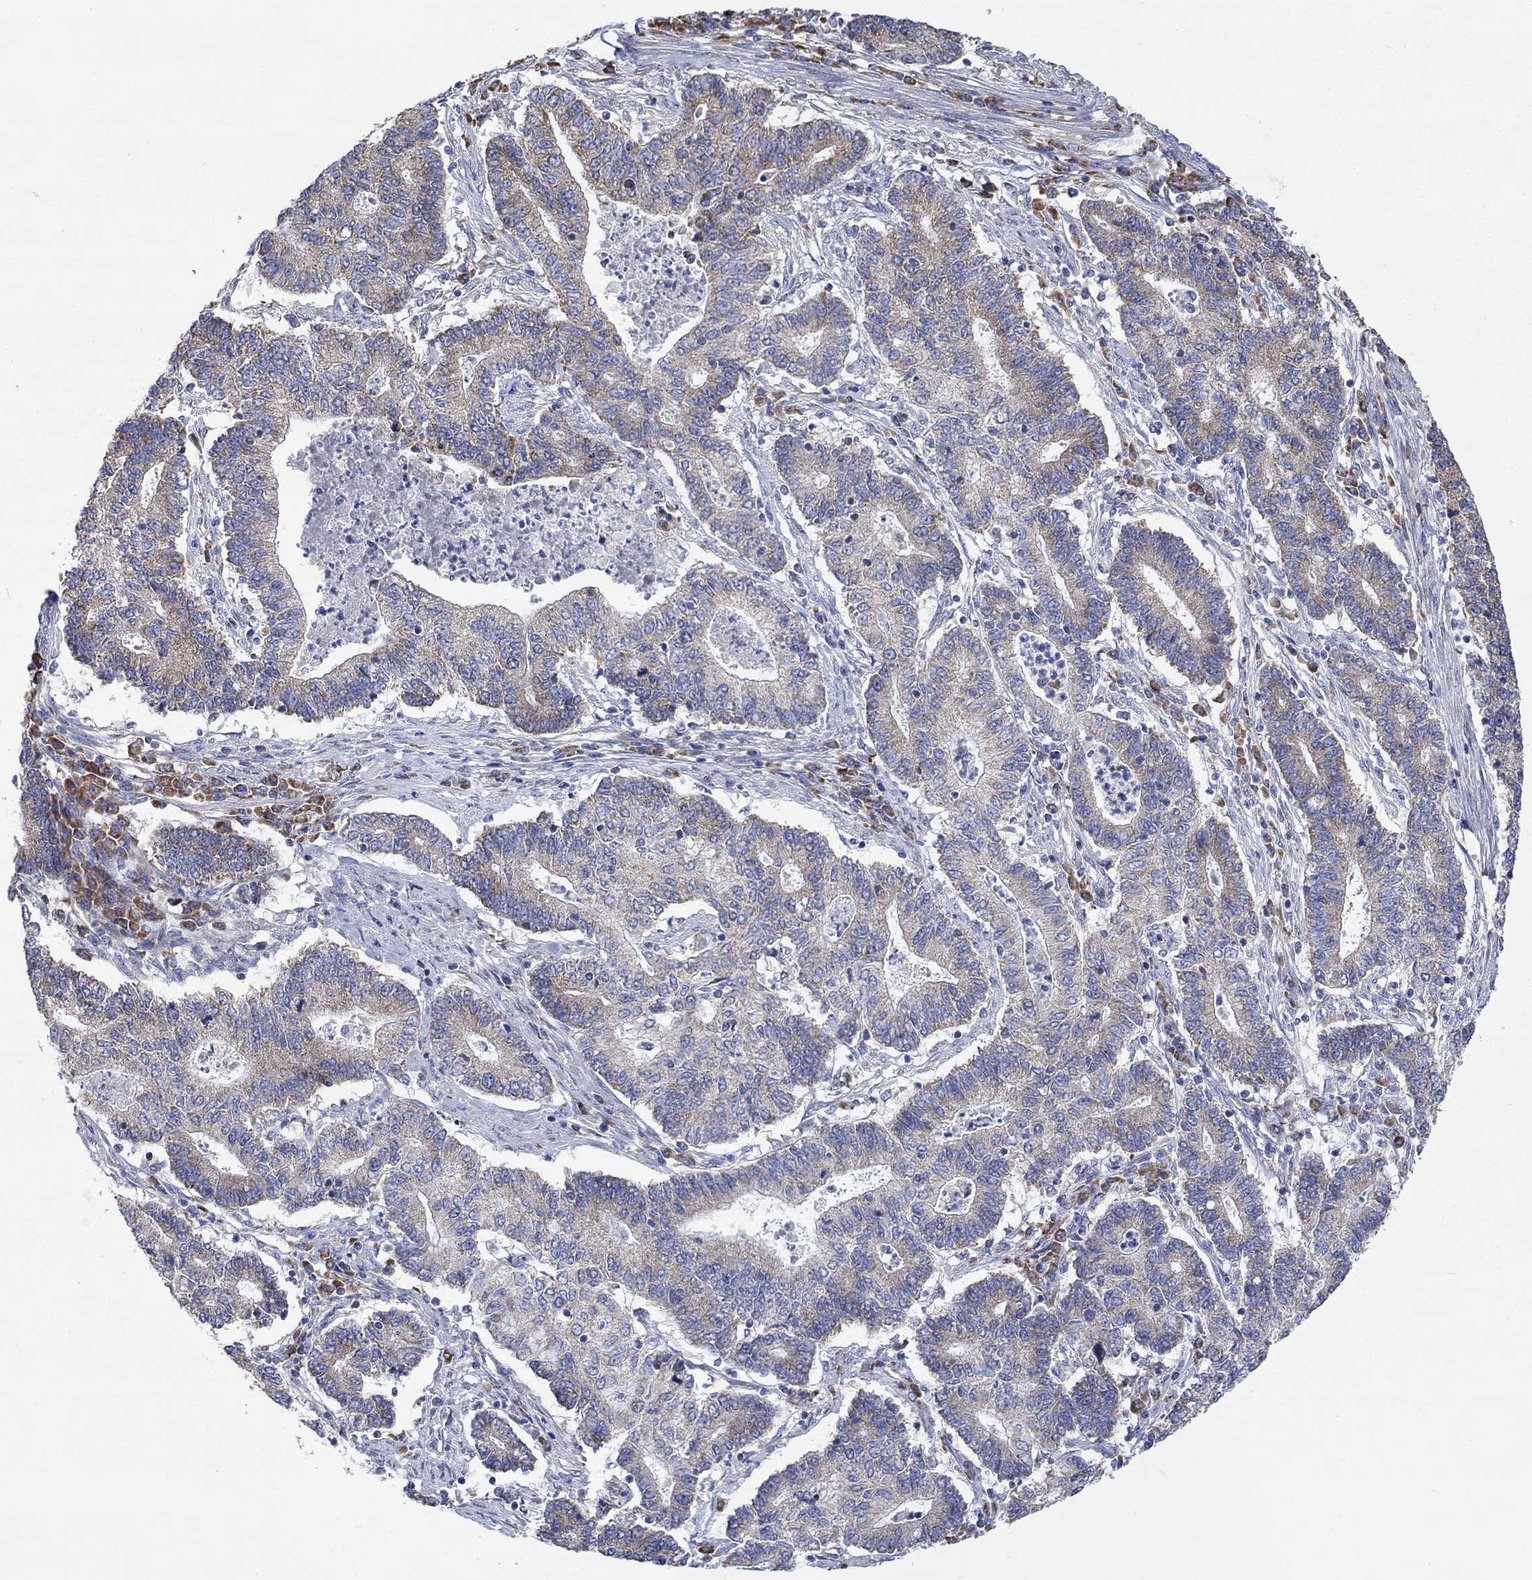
{"staining": {"intensity": "weak", "quantity": "25%-75%", "location": "cytoplasmic/membranous"}, "tissue": "endometrial cancer", "cell_type": "Tumor cells", "image_type": "cancer", "snomed": [{"axis": "morphology", "description": "Adenocarcinoma, NOS"}, {"axis": "topography", "description": "Uterus"}, {"axis": "topography", "description": "Endometrium"}], "caption": "Approximately 25%-75% of tumor cells in human endometrial cancer exhibit weak cytoplasmic/membranous protein positivity as visualized by brown immunohistochemical staining.", "gene": "RPLP0", "patient": {"sex": "female", "age": 54}}